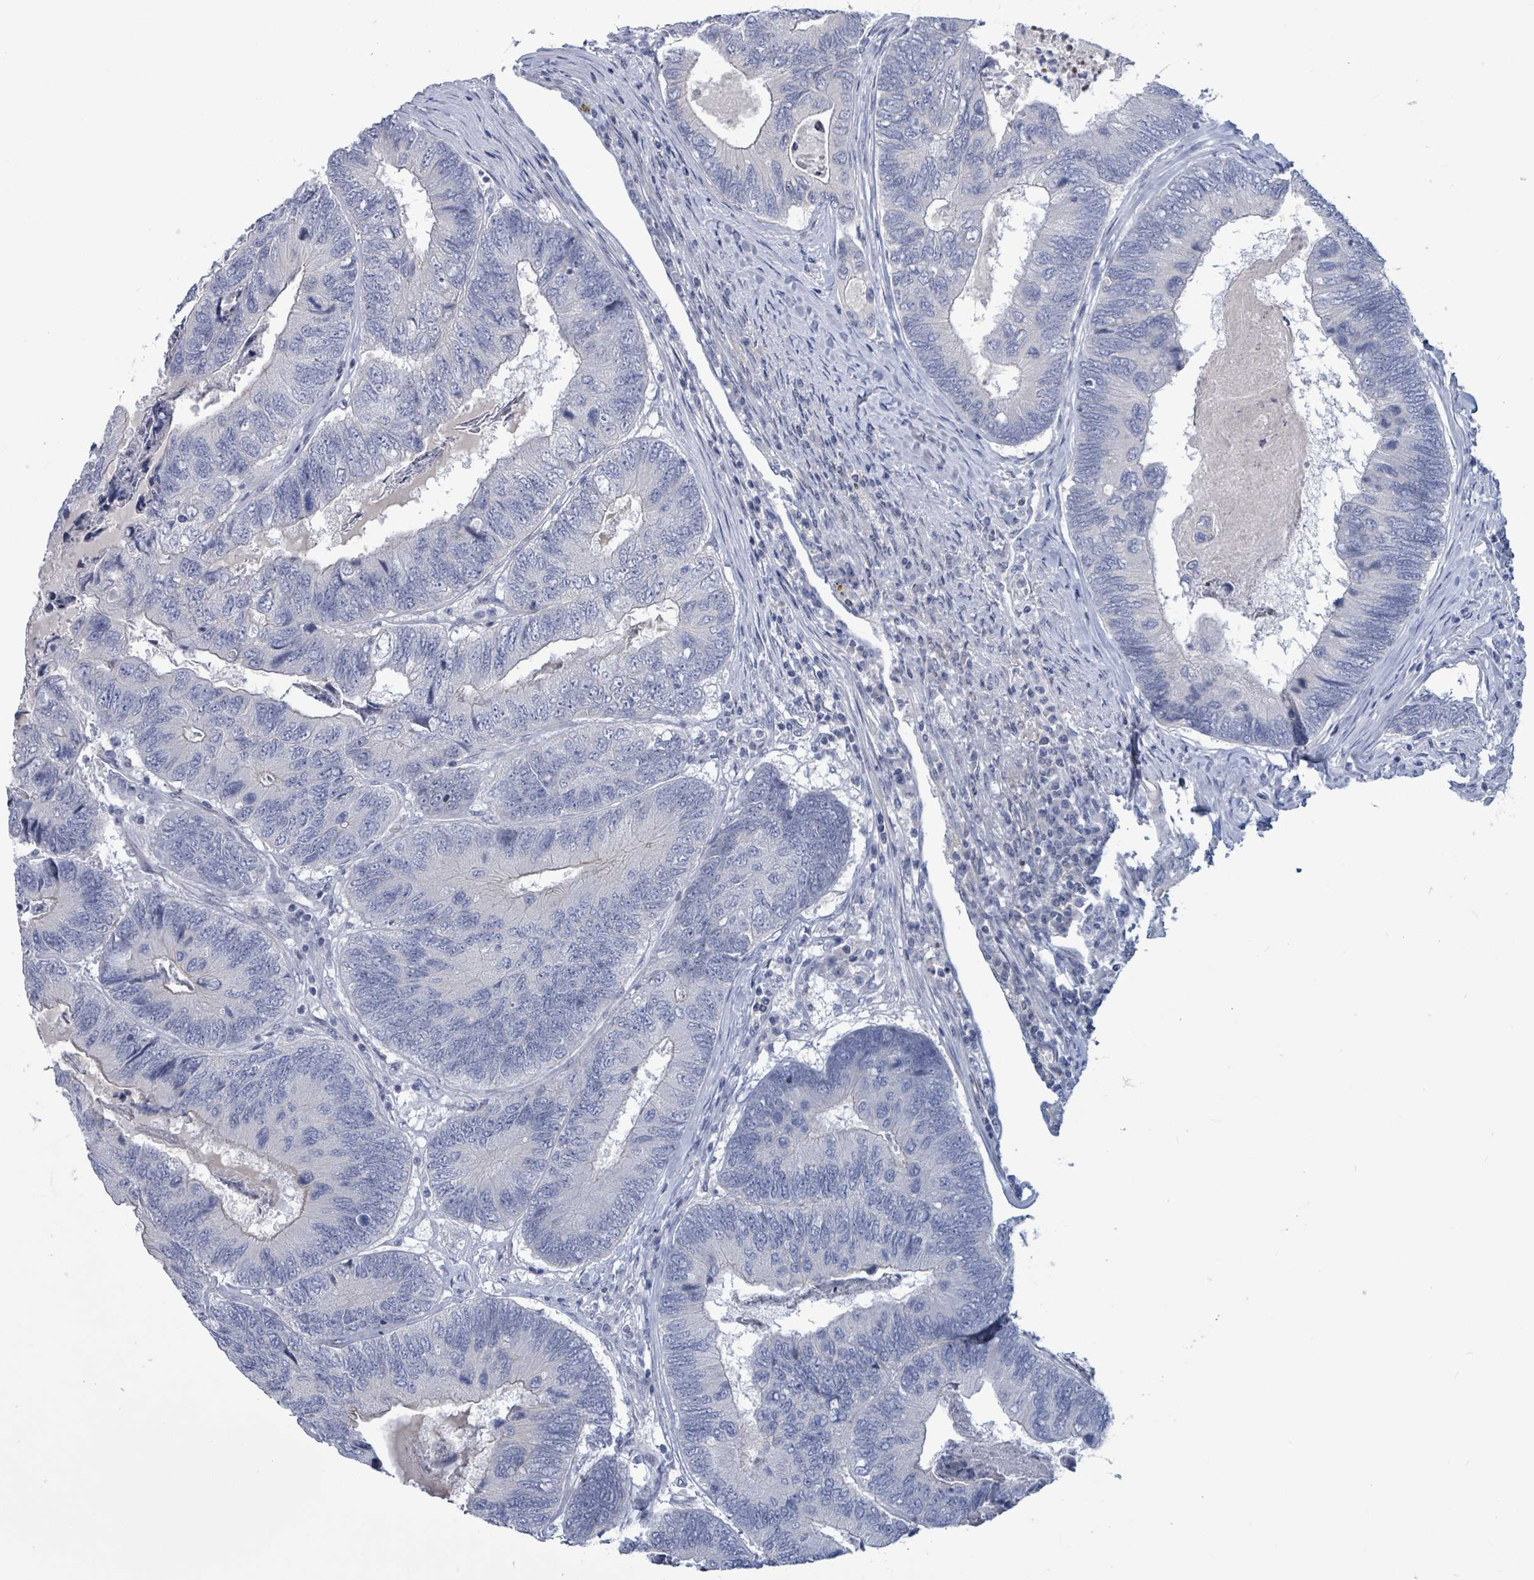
{"staining": {"intensity": "negative", "quantity": "none", "location": "none"}, "tissue": "colorectal cancer", "cell_type": "Tumor cells", "image_type": "cancer", "snomed": [{"axis": "morphology", "description": "Adenocarcinoma, NOS"}, {"axis": "topography", "description": "Colon"}], "caption": "The image demonstrates no significant expression in tumor cells of colorectal cancer.", "gene": "NTN3", "patient": {"sex": "female", "age": 67}}